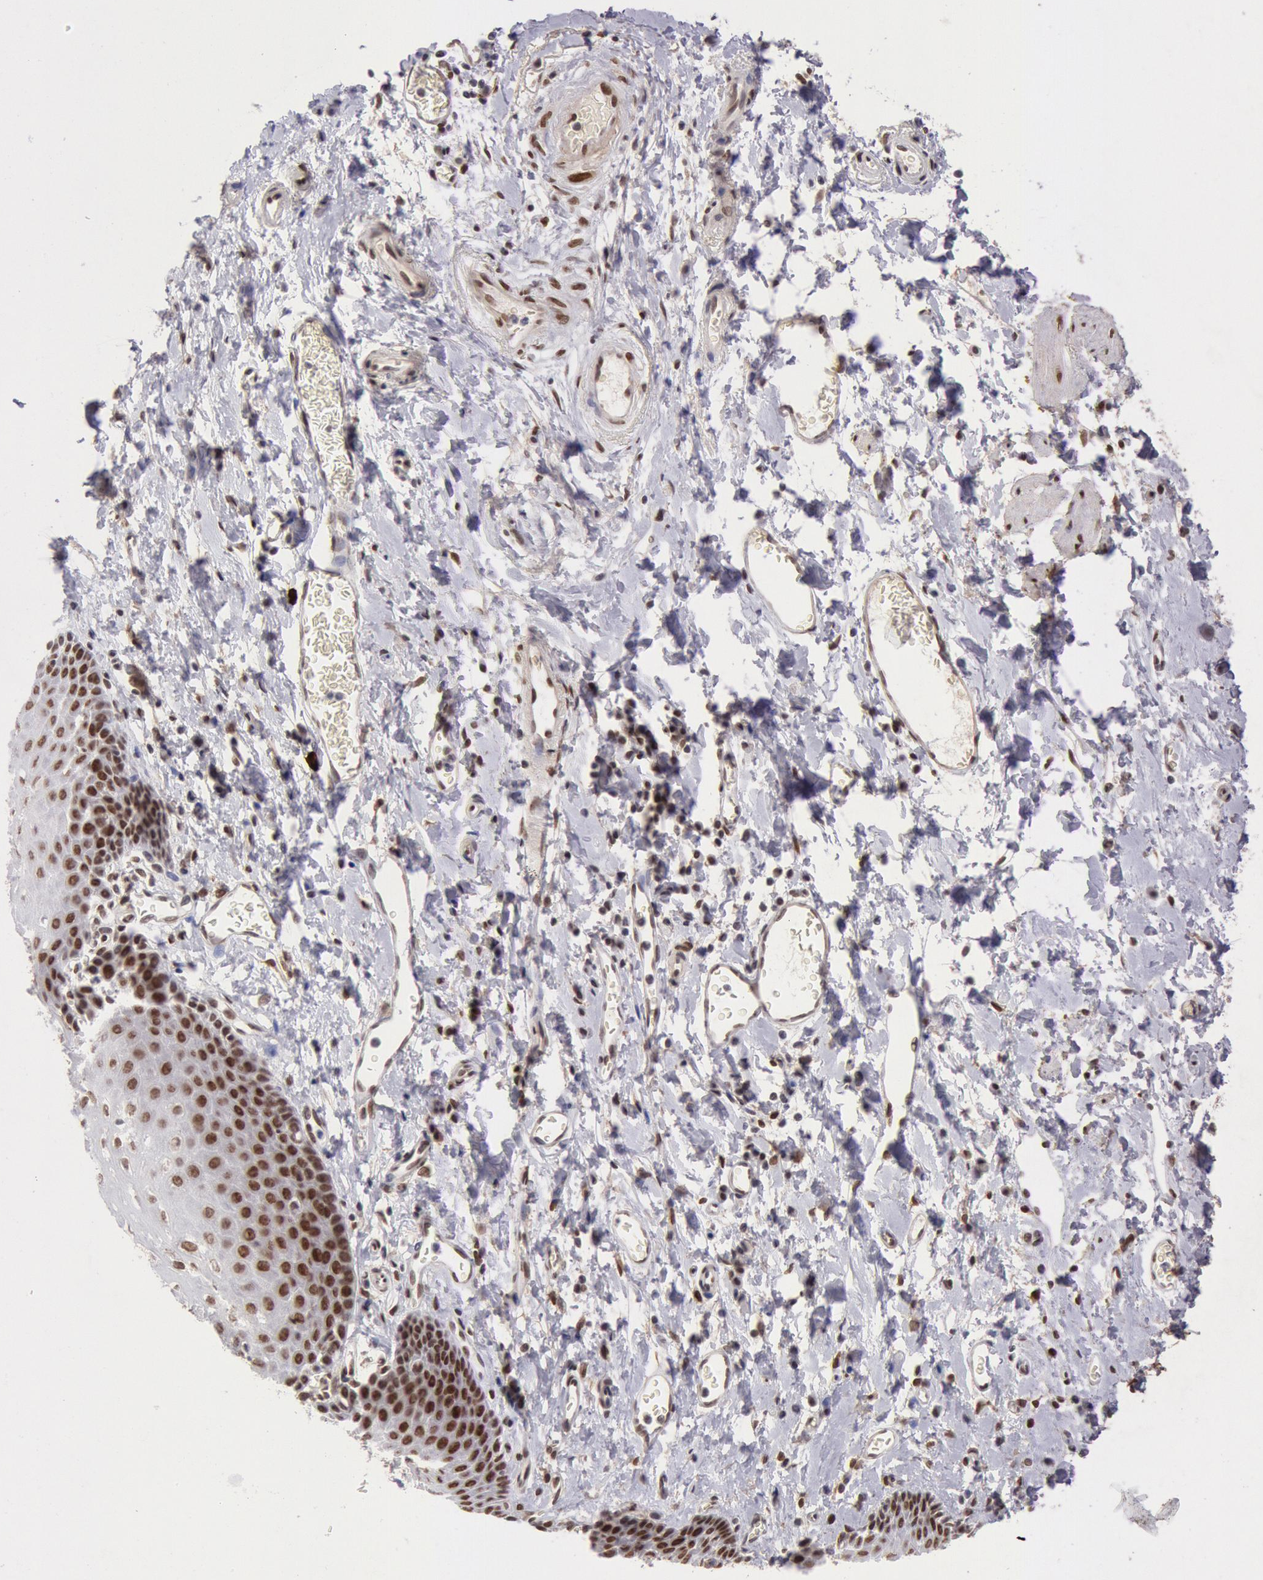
{"staining": {"intensity": "moderate", "quantity": "25%-75%", "location": "nuclear"}, "tissue": "esophagus", "cell_type": "Squamous epithelial cells", "image_type": "normal", "snomed": [{"axis": "morphology", "description": "Normal tissue, NOS"}, {"axis": "topography", "description": "Esophagus"}], "caption": "High-magnification brightfield microscopy of normal esophagus stained with DAB (brown) and counterstained with hematoxylin (blue). squamous epithelial cells exhibit moderate nuclear staining is seen in approximately25%-75% of cells.", "gene": "CDKN2B", "patient": {"sex": "male", "age": 70}}